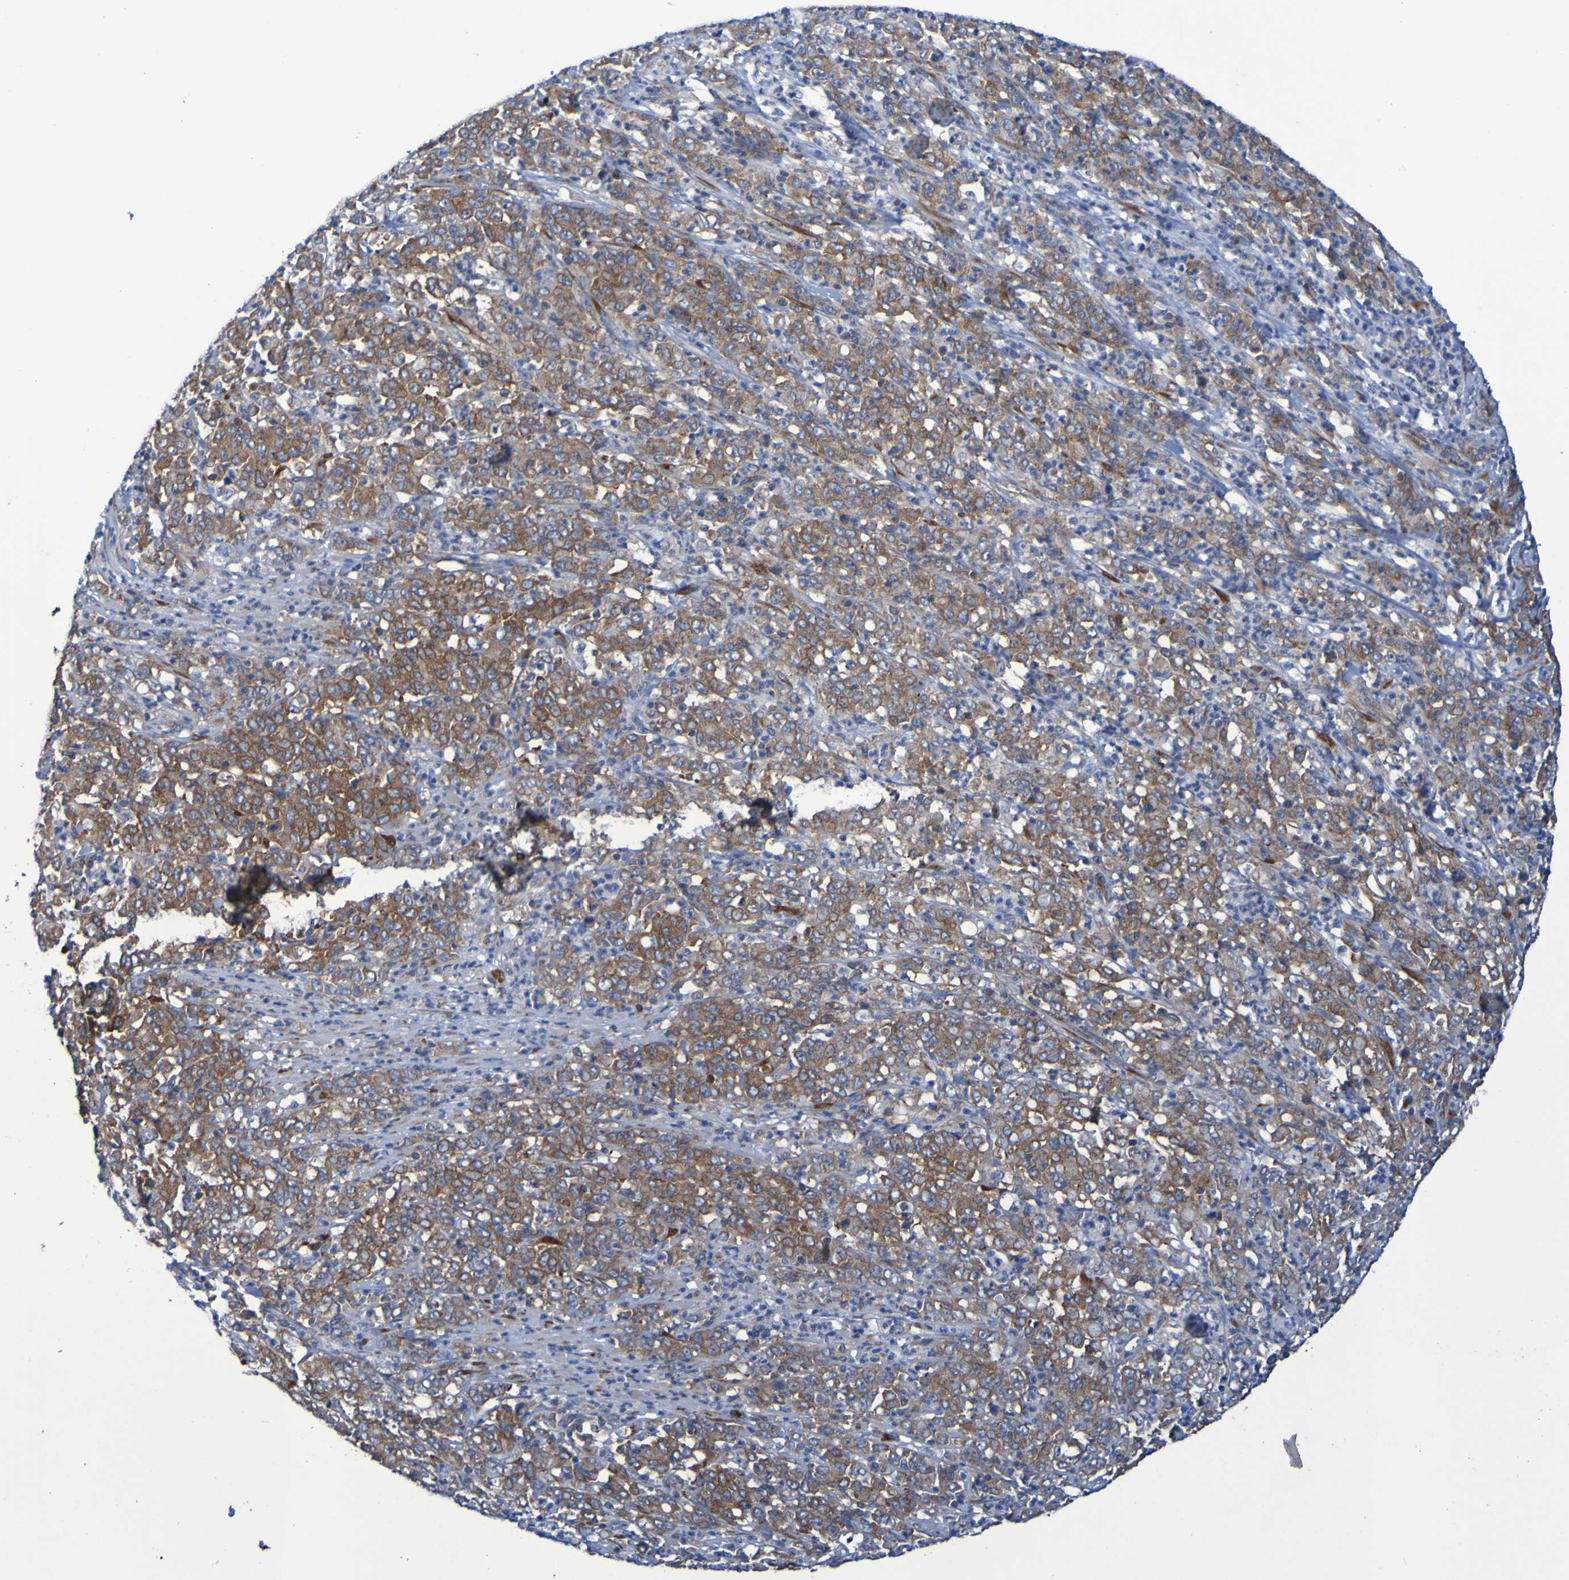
{"staining": {"intensity": "moderate", "quantity": ">75%", "location": "cytoplasmic/membranous"}, "tissue": "stomach cancer", "cell_type": "Tumor cells", "image_type": "cancer", "snomed": [{"axis": "morphology", "description": "Adenocarcinoma, NOS"}, {"axis": "topography", "description": "Stomach, lower"}], "caption": "Immunohistochemistry (IHC) (DAB) staining of human adenocarcinoma (stomach) shows moderate cytoplasmic/membranous protein expression in about >75% of tumor cells.", "gene": "FKBP3", "patient": {"sex": "female", "age": 71}}